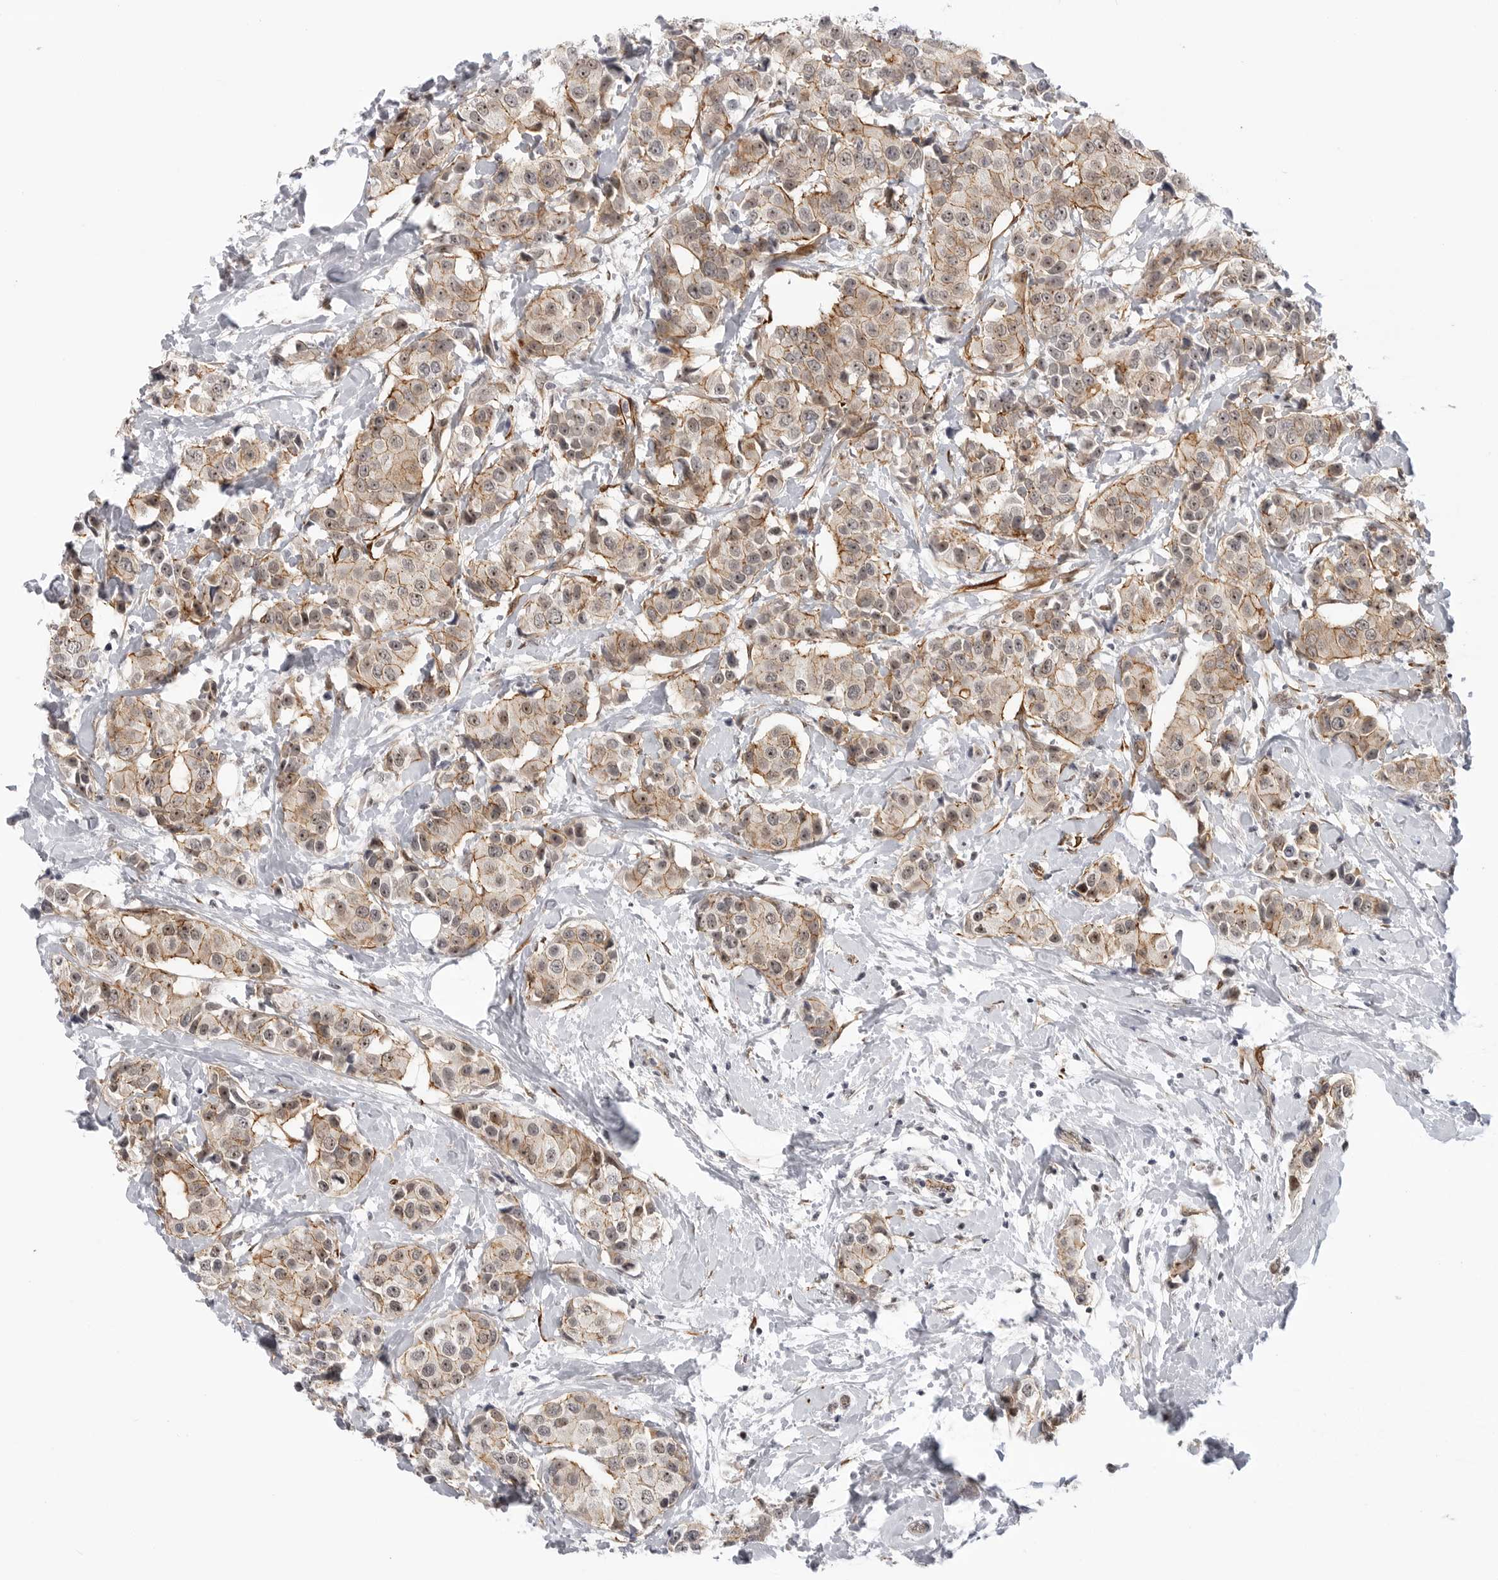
{"staining": {"intensity": "weak", "quantity": ">75%", "location": "cytoplasmic/membranous"}, "tissue": "breast cancer", "cell_type": "Tumor cells", "image_type": "cancer", "snomed": [{"axis": "morphology", "description": "Normal tissue, NOS"}, {"axis": "morphology", "description": "Duct carcinoma"}, {"axis": "topography", "description": "Breast"}], "caption": "IHC micrograph of human breast cancer stained for a protein (brown), which reveals low levels of weak cytoplasmic/membranous staining in about >75% of tumor cells.", "gene": "CEP295NL", "patient": {"sex": "female", "age": 39}}